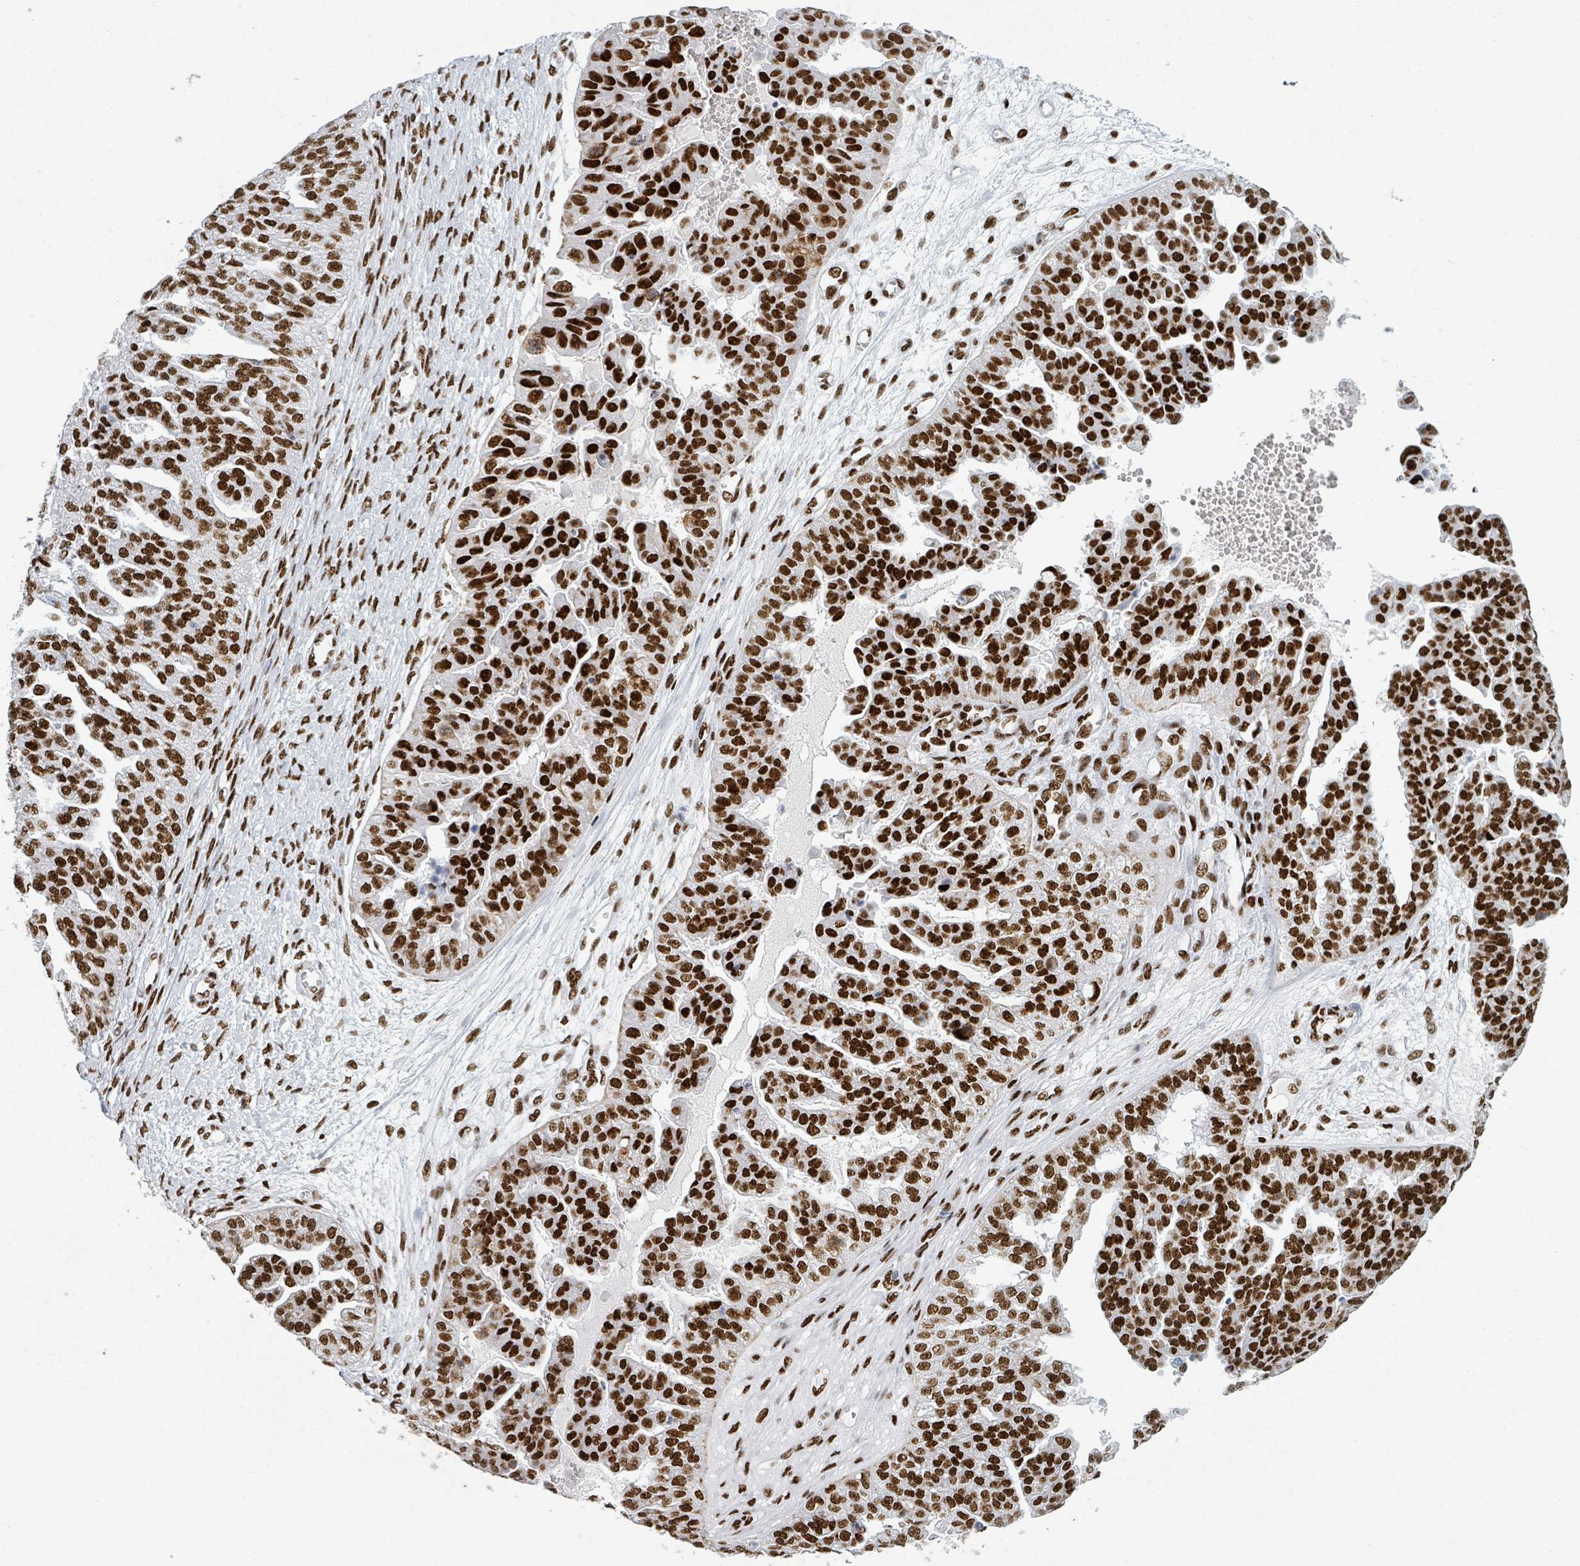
{"staining": {"intensity": "strong", "quantity": ">75%", "location": "nuclear"}, "tissue": "ovarian cancer", "cell_type": "Tumor cells", "image_type": "cancer", "snomed": [{"axis": "morphology", "description": "Cystadenocarcinoma, serous, NOS"}, {"axis": "topography", "description": "Ovary"}], "caption": "A brown stain shows strong nuclear expression of a protein in human serous cystadenocarcinoma (ovarian) tumor cells.", "gene": "DHX16", "patient": {"sex": "female", "age": 58}}